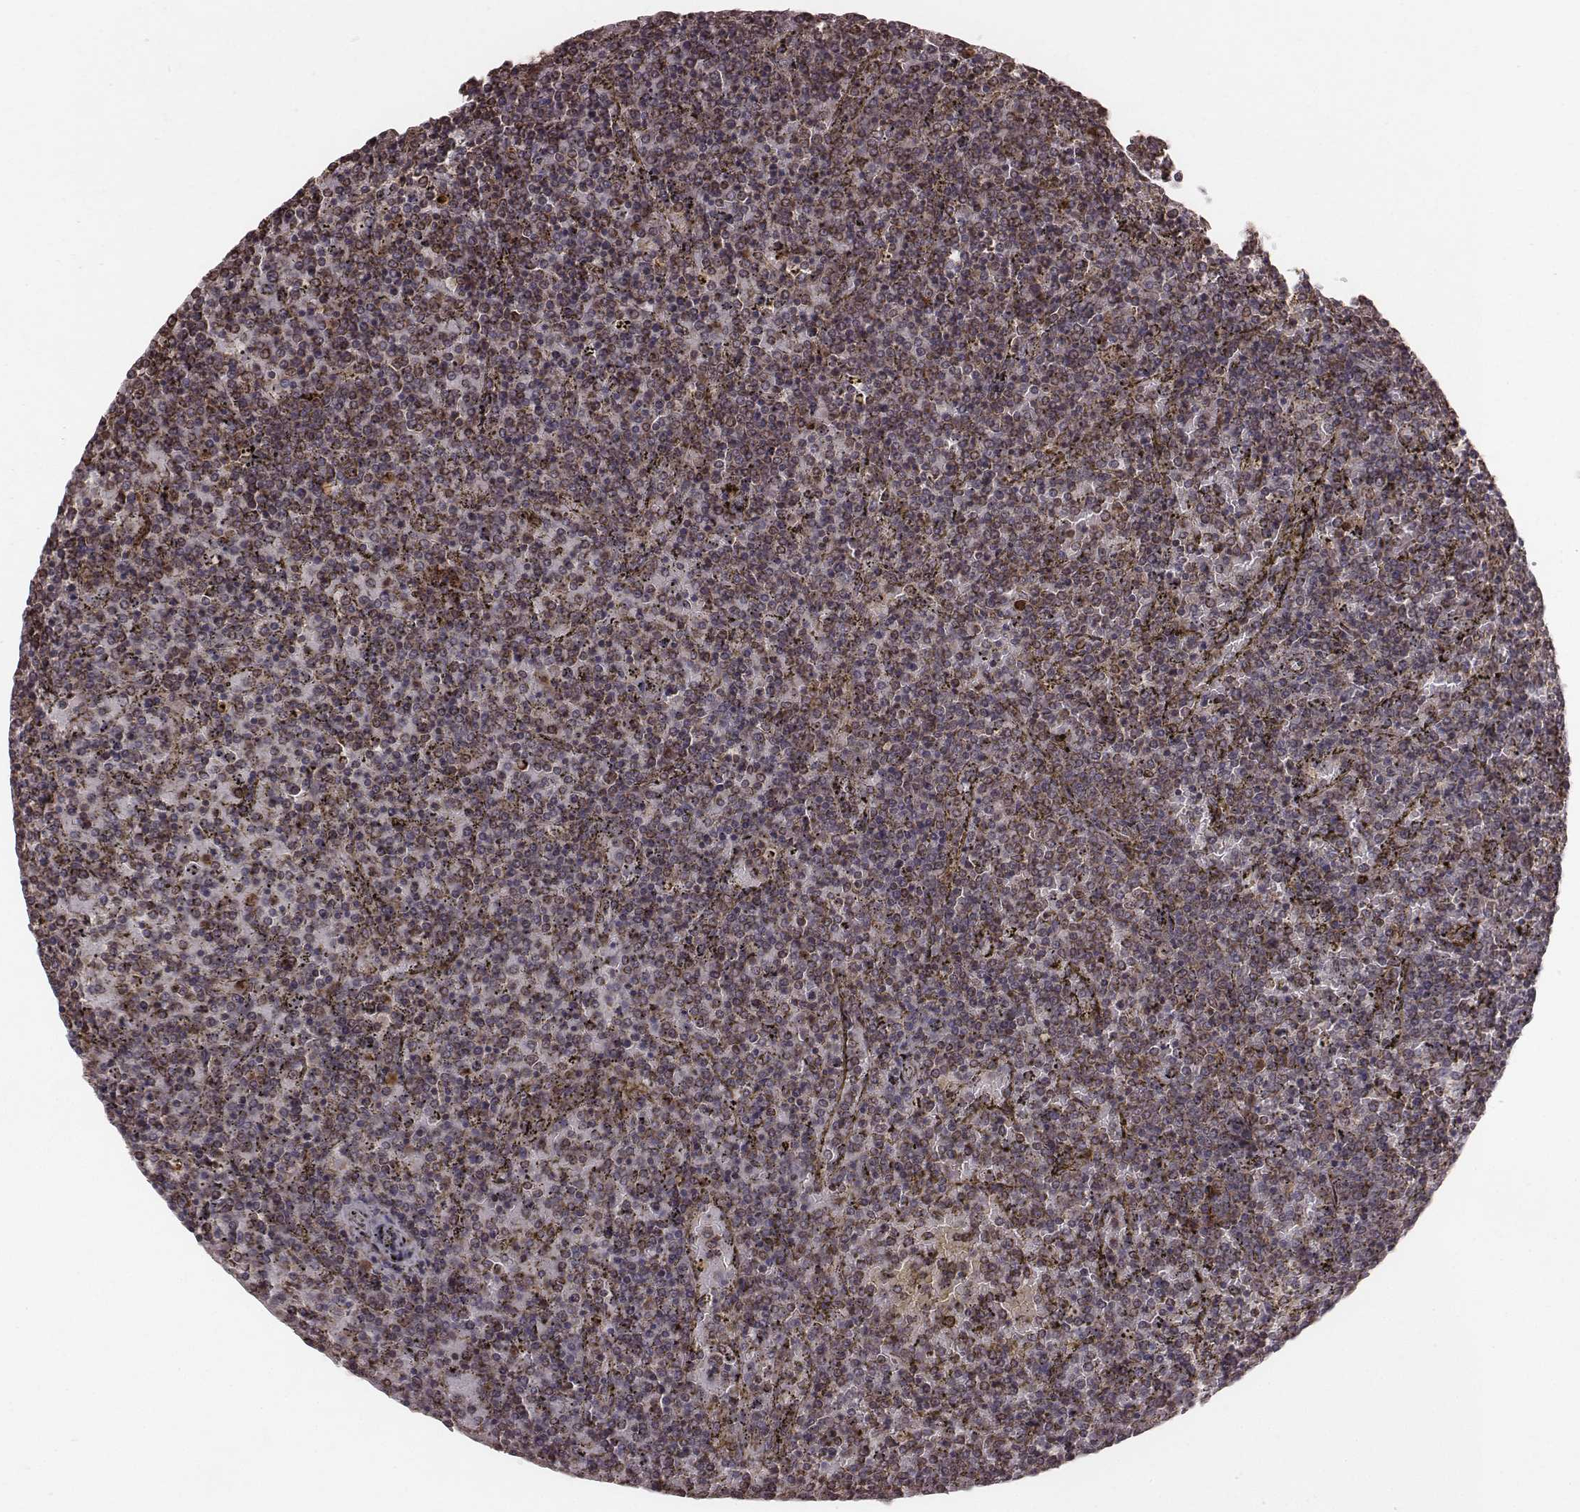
{"staining": {"intensity": "moderate", "quantity": ">75%", "location": "cytoplasmic/membranous"}, "tissue": "lymphoma", "cell_type": "Tumor cells", "image_type": "cancer", "snomed": [{"axis": "morphology", "description": "Malignant lymphoma, non-Hodgkin's type, Low grade"}, {"axis": "topography", "description": "Spleen"}], "caption": "A brown stain shows moderate cytoplasmic/membranous staining of a protein in human lymphoma tumor cells.", "gene": "PDCD2L", "patient": {"sex": "female", "age": 77}}